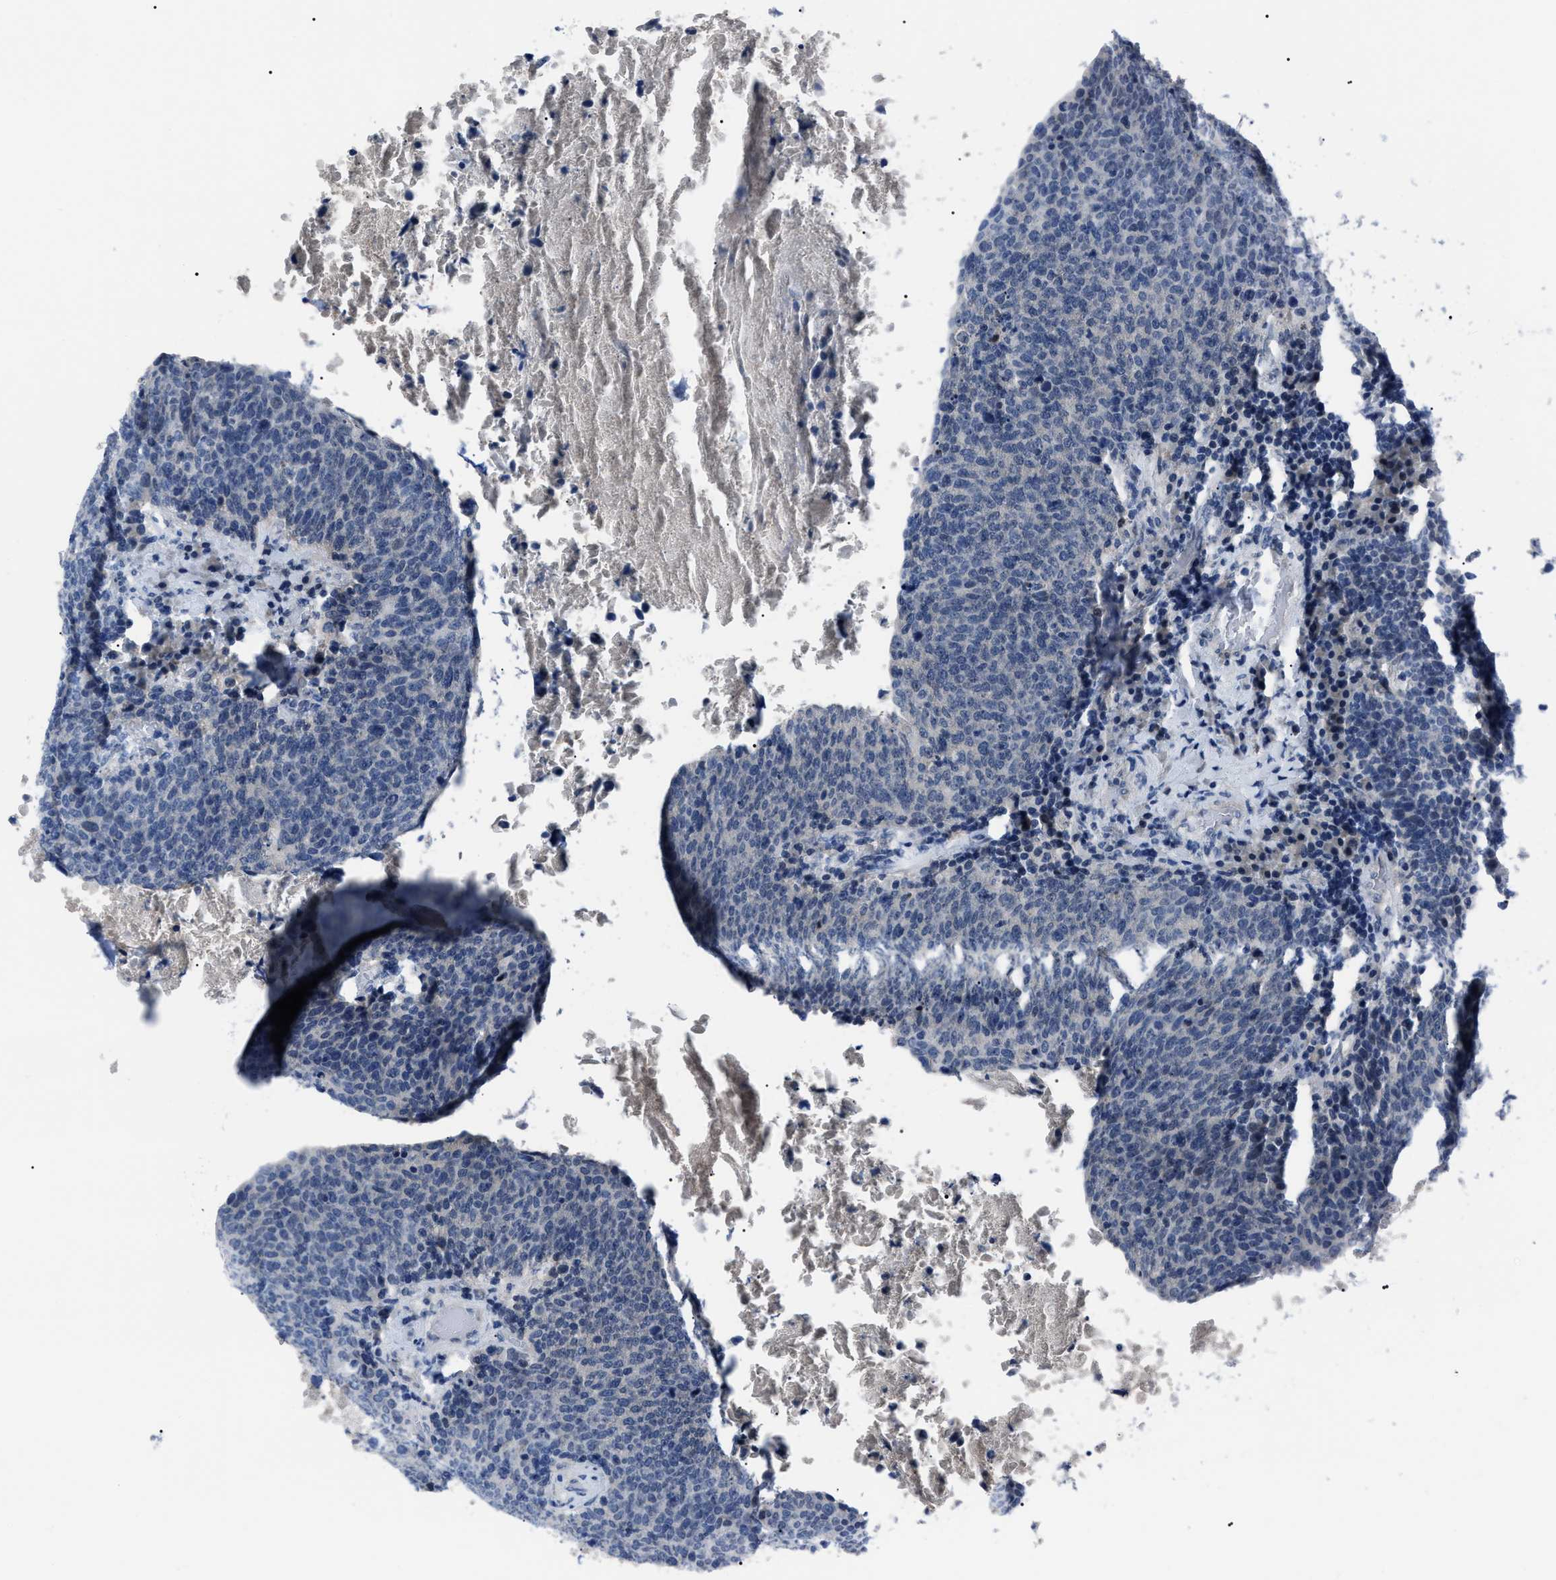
{"staining": {"intensity": "negative", "quantity": "none", "location": "none"}, "tissue": "head and neck cancer", "cell_type": "Tumor cells", "image_type": "cancer", "snomed": [{"axis": "morphology", "description": "Squamous cell carcinoma, NOS"}, {"axis": "morphology", "description": "Squamous cell carcinoma, metastatic, NOS"}, {"axis": "topography", "description": "Lymph node"}, {"axis": "topography", "description": "Head-Neck"}], "caption": "Head and neck cancer (metastatic squamous cell carcinoma) stained for a protein using IHC displays no expression tumor cells.", "gene": "LRWD1", "patient": {"sex": "male", "age": 62}}